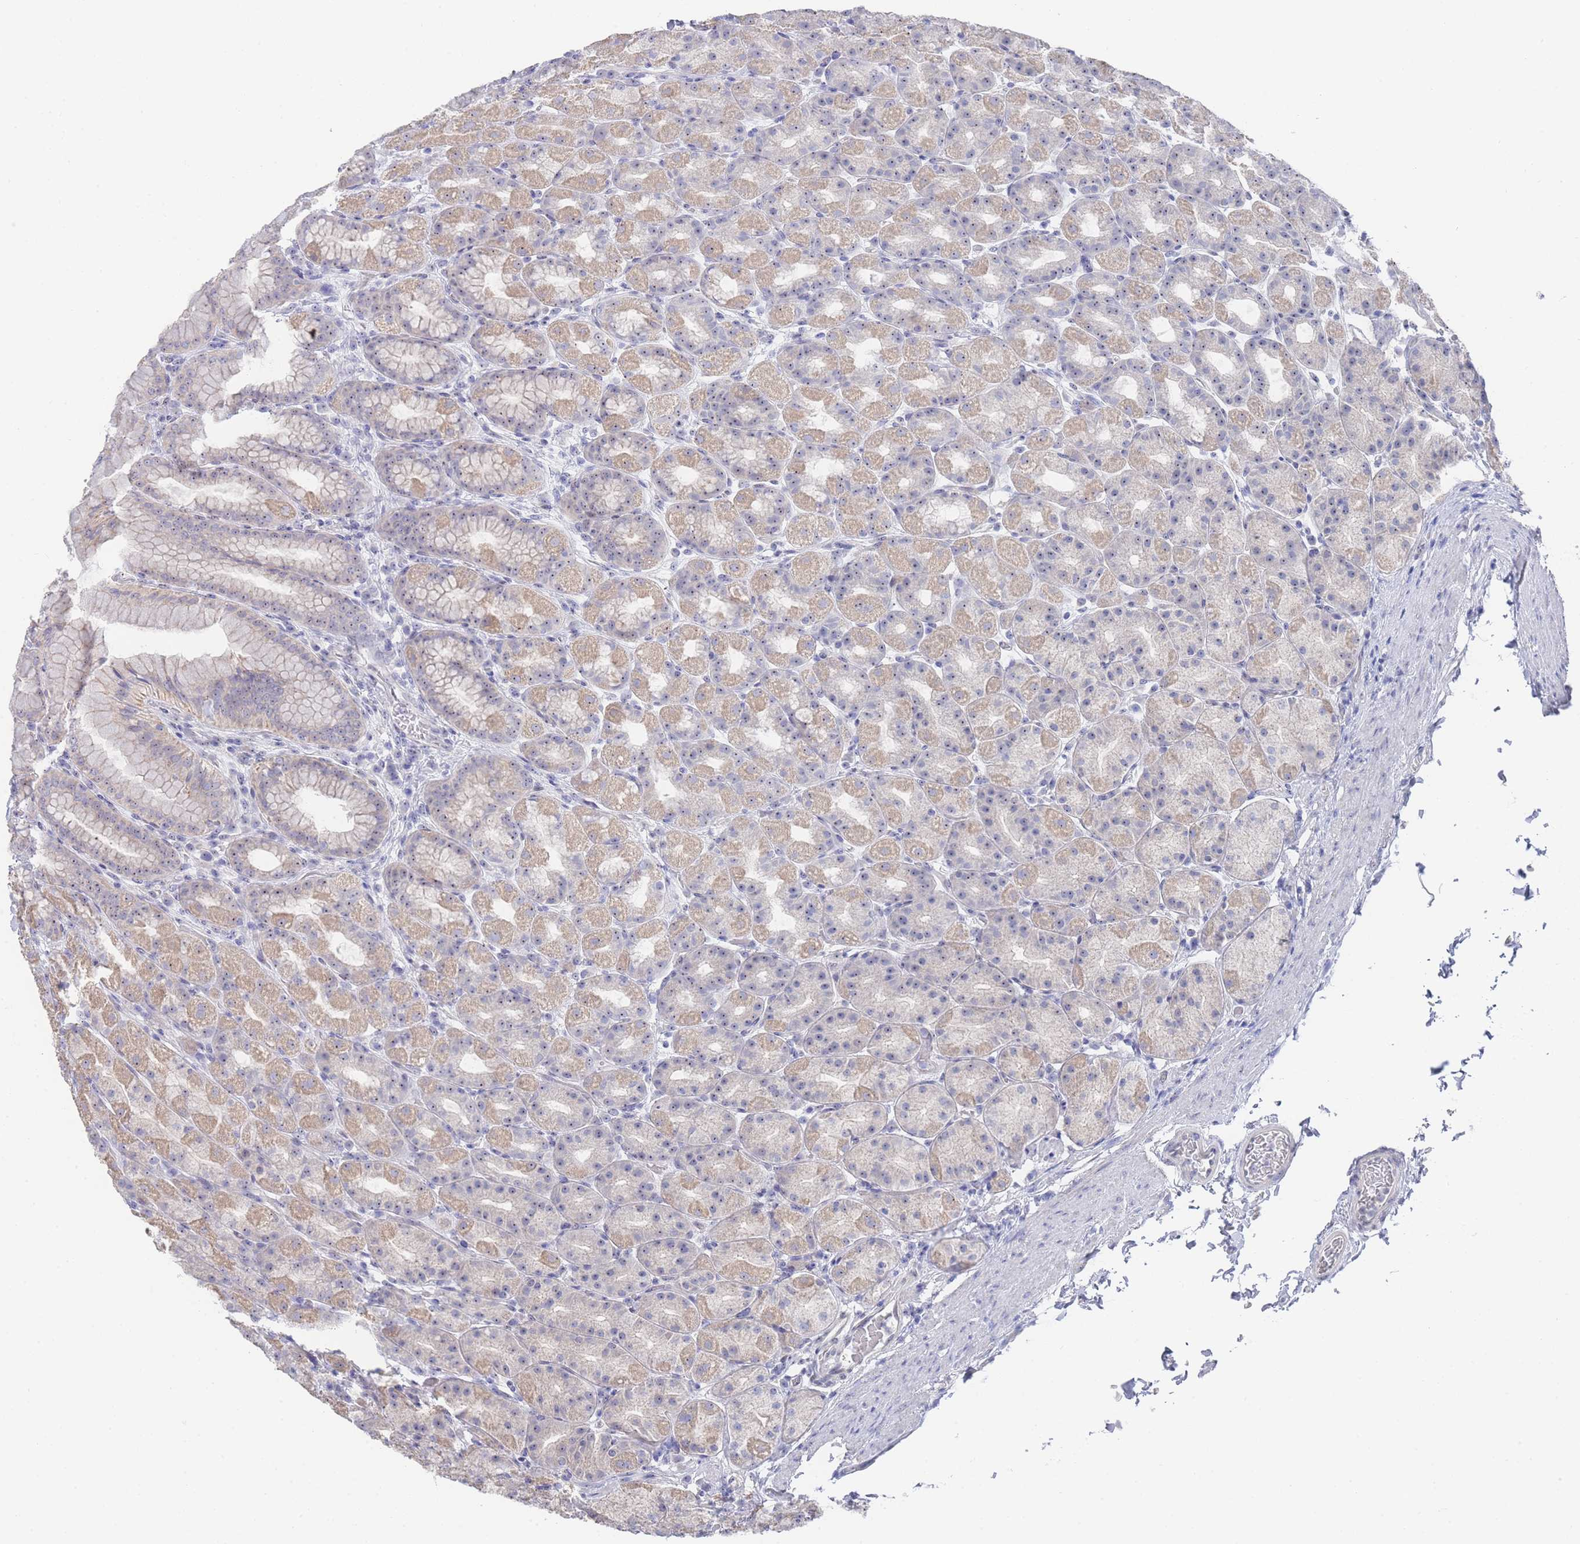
{"staining": {"intensity": "moderate", "quantity": "25%-75%", "location": "cytoplasmic/membranous,nuclear"}, "tissue": "stomach", "cell_type": "Glandular cells", "image_type": "normal", "snomed": [{"axis": "morphology", "description": "Normal tissue, NOS"}, {"axis": "topography", "description": "Stomach, upper"}, {"axis": "topography", "description": "Stomach"}], "caption": "High-magnification brightfield microscopy of benign stomach stained with DAB (brown) and counterstained with hematoxylin (blue). glandular cells exhibit moderate cytoplasmic/membranous,nuclear expression is identified in about25%-75% of cells.", "gene": "ZNF142", "patient": {"sex": "male", "age": 68}}